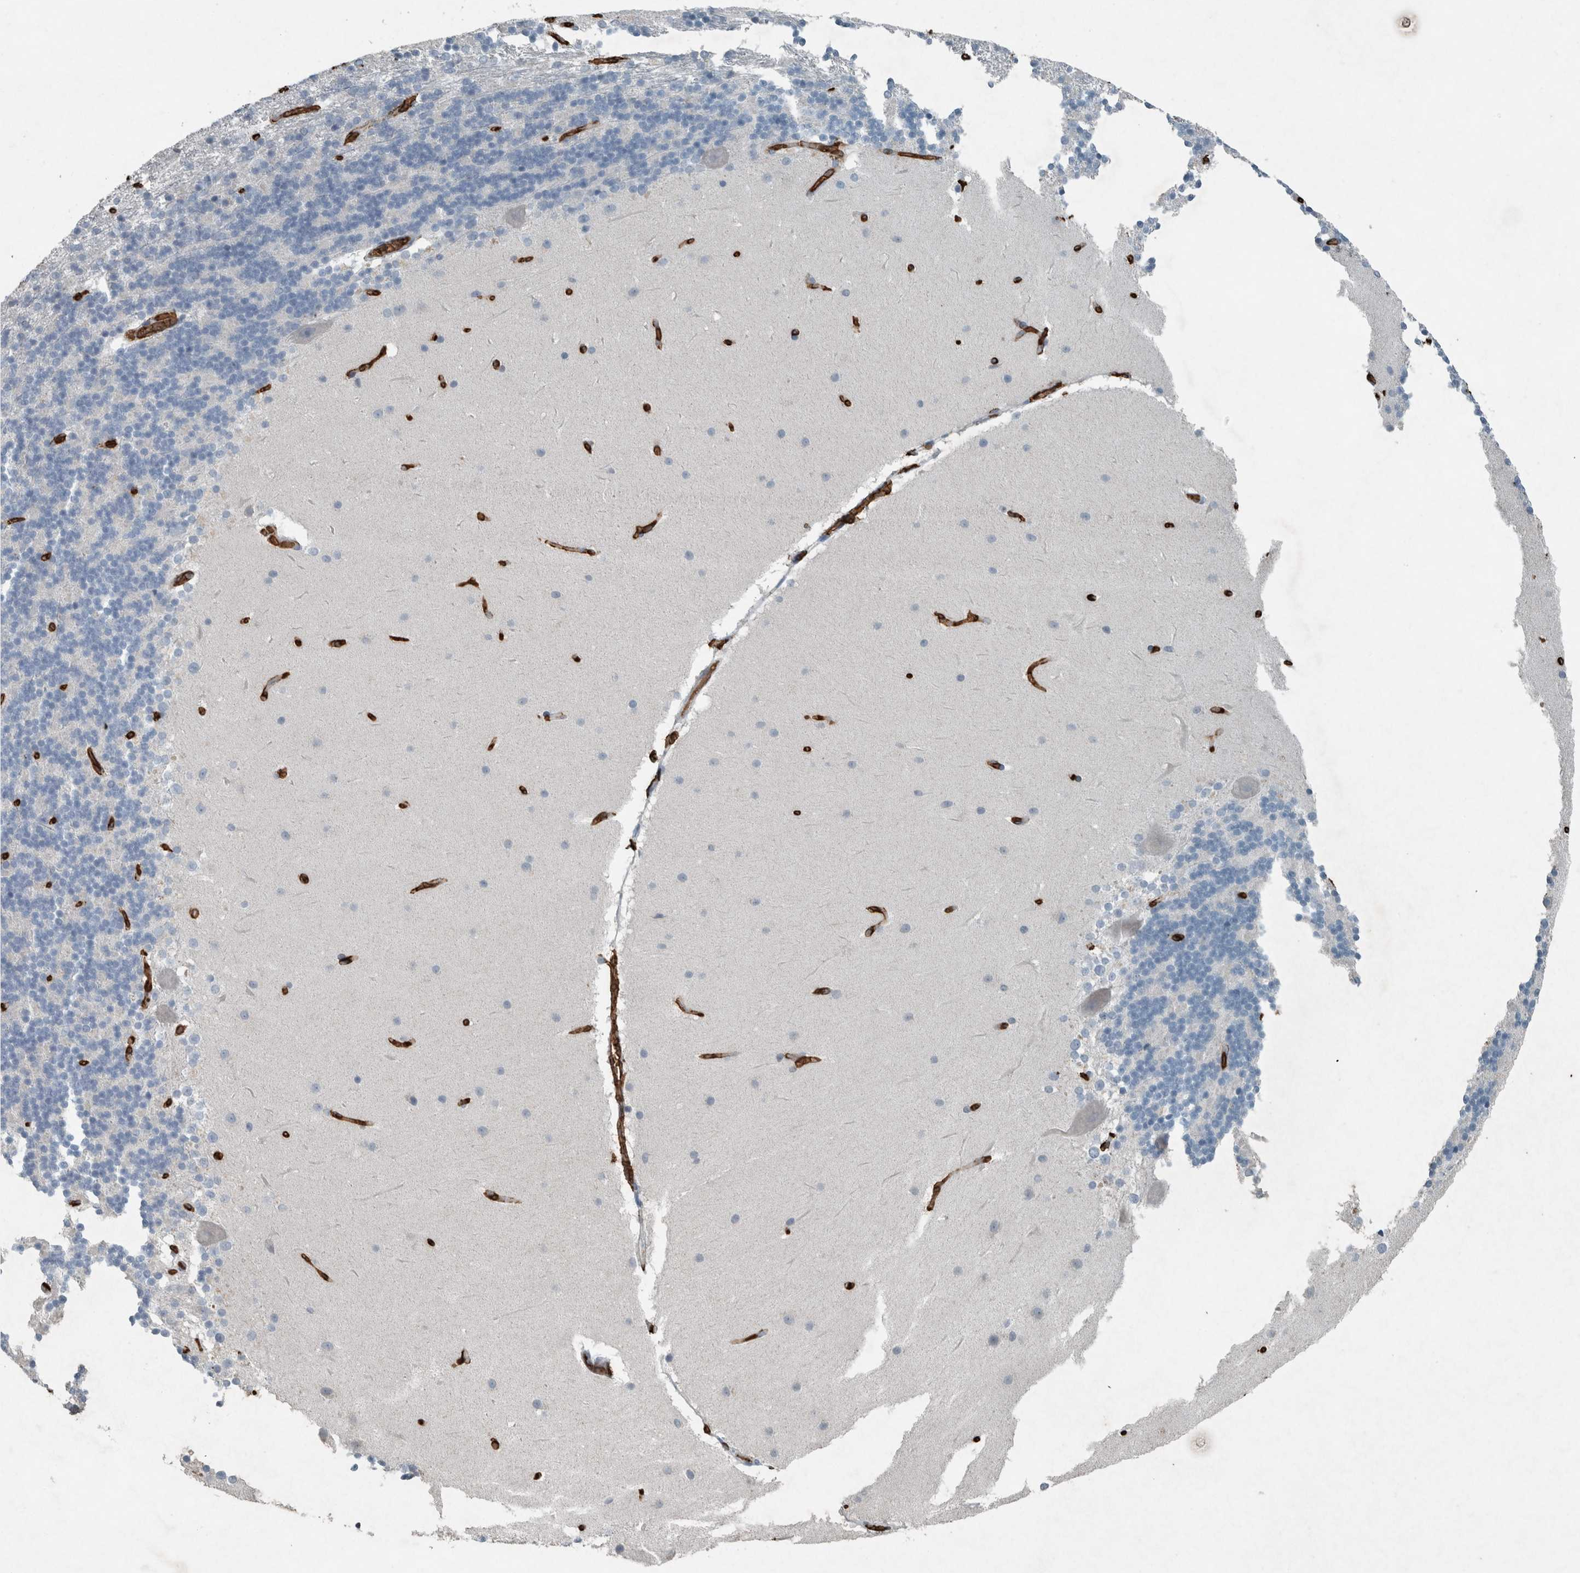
{"staining": {"intensity": "negative", "quantity": "none", "location": "none"}, "tissue": "cerebellum", "cell_type": "Cells in granular layer", "image_type": "normal", "snomed": [{"axis": "morphology", "description": "Normal tissue, NOS"}, {"axis": "topography", "description": "Cerebellum"}], "caption": "DAB immunohistochemical staining of benign cerebellum displays no significant positivity in cells in granular layer.", "gene": "LBP", "patient": {"sex": "female", "age": 19}}